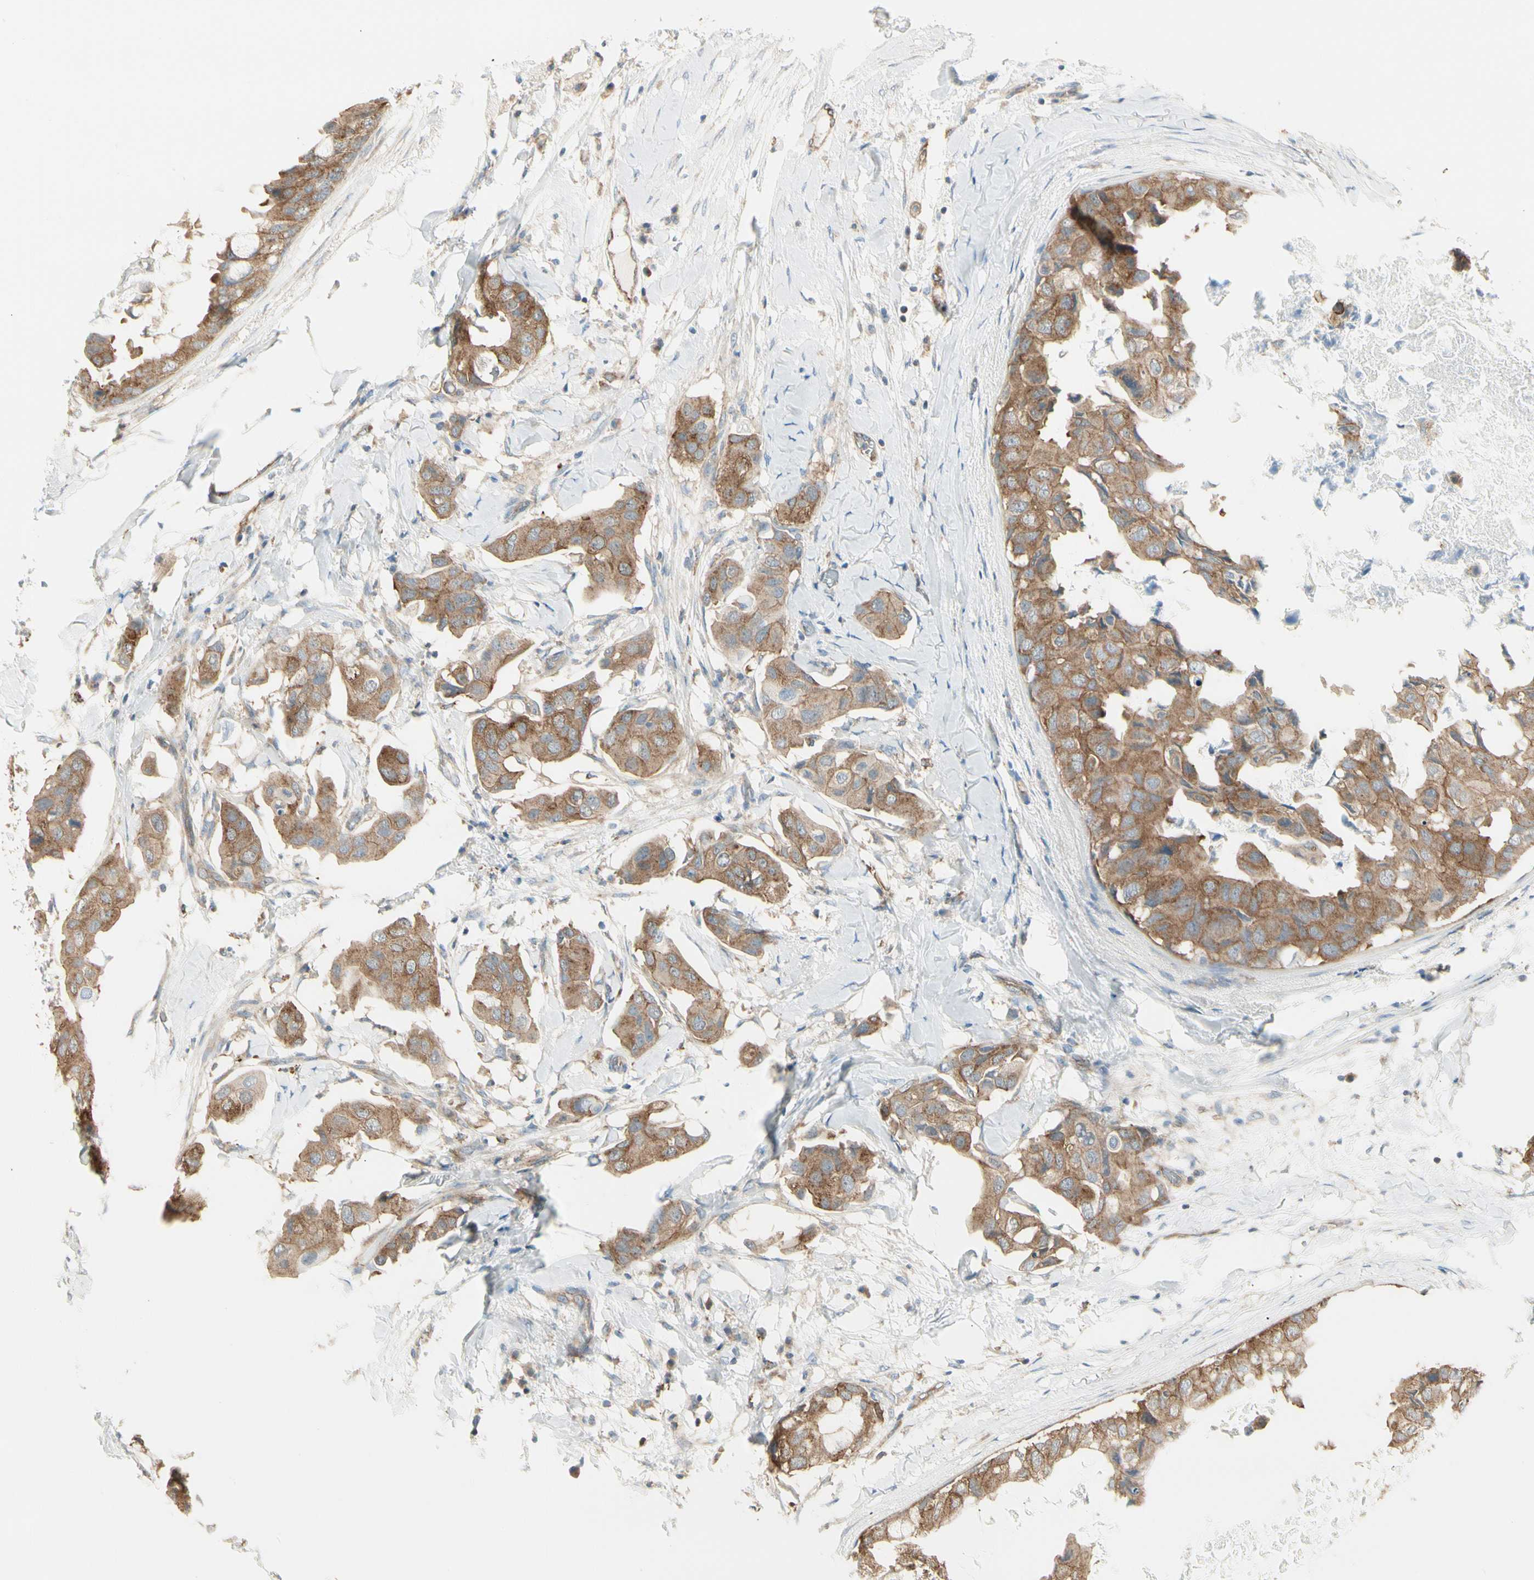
{"staining": {"intensity": "moderate", "quantity": ">75%", "location": "cytoplasmic/membranous"}, "tissue": "breast cancer", "cell_type": "Tumor cells", "image_type": "cancer", "snomed": [{"axis": "morphology", "description": "Duct carcinoma"}, {"axis": "topography", "description": "Breast"}], "caption": "Approximately >75% of tumor cells in human breast cancer demonstrate moderate cytoplasmic/membranous protein staining as visualized by brown immunohistochemical staining.", "gene": "AGFG1", "patient": {"sex": "female", "age": 40}}